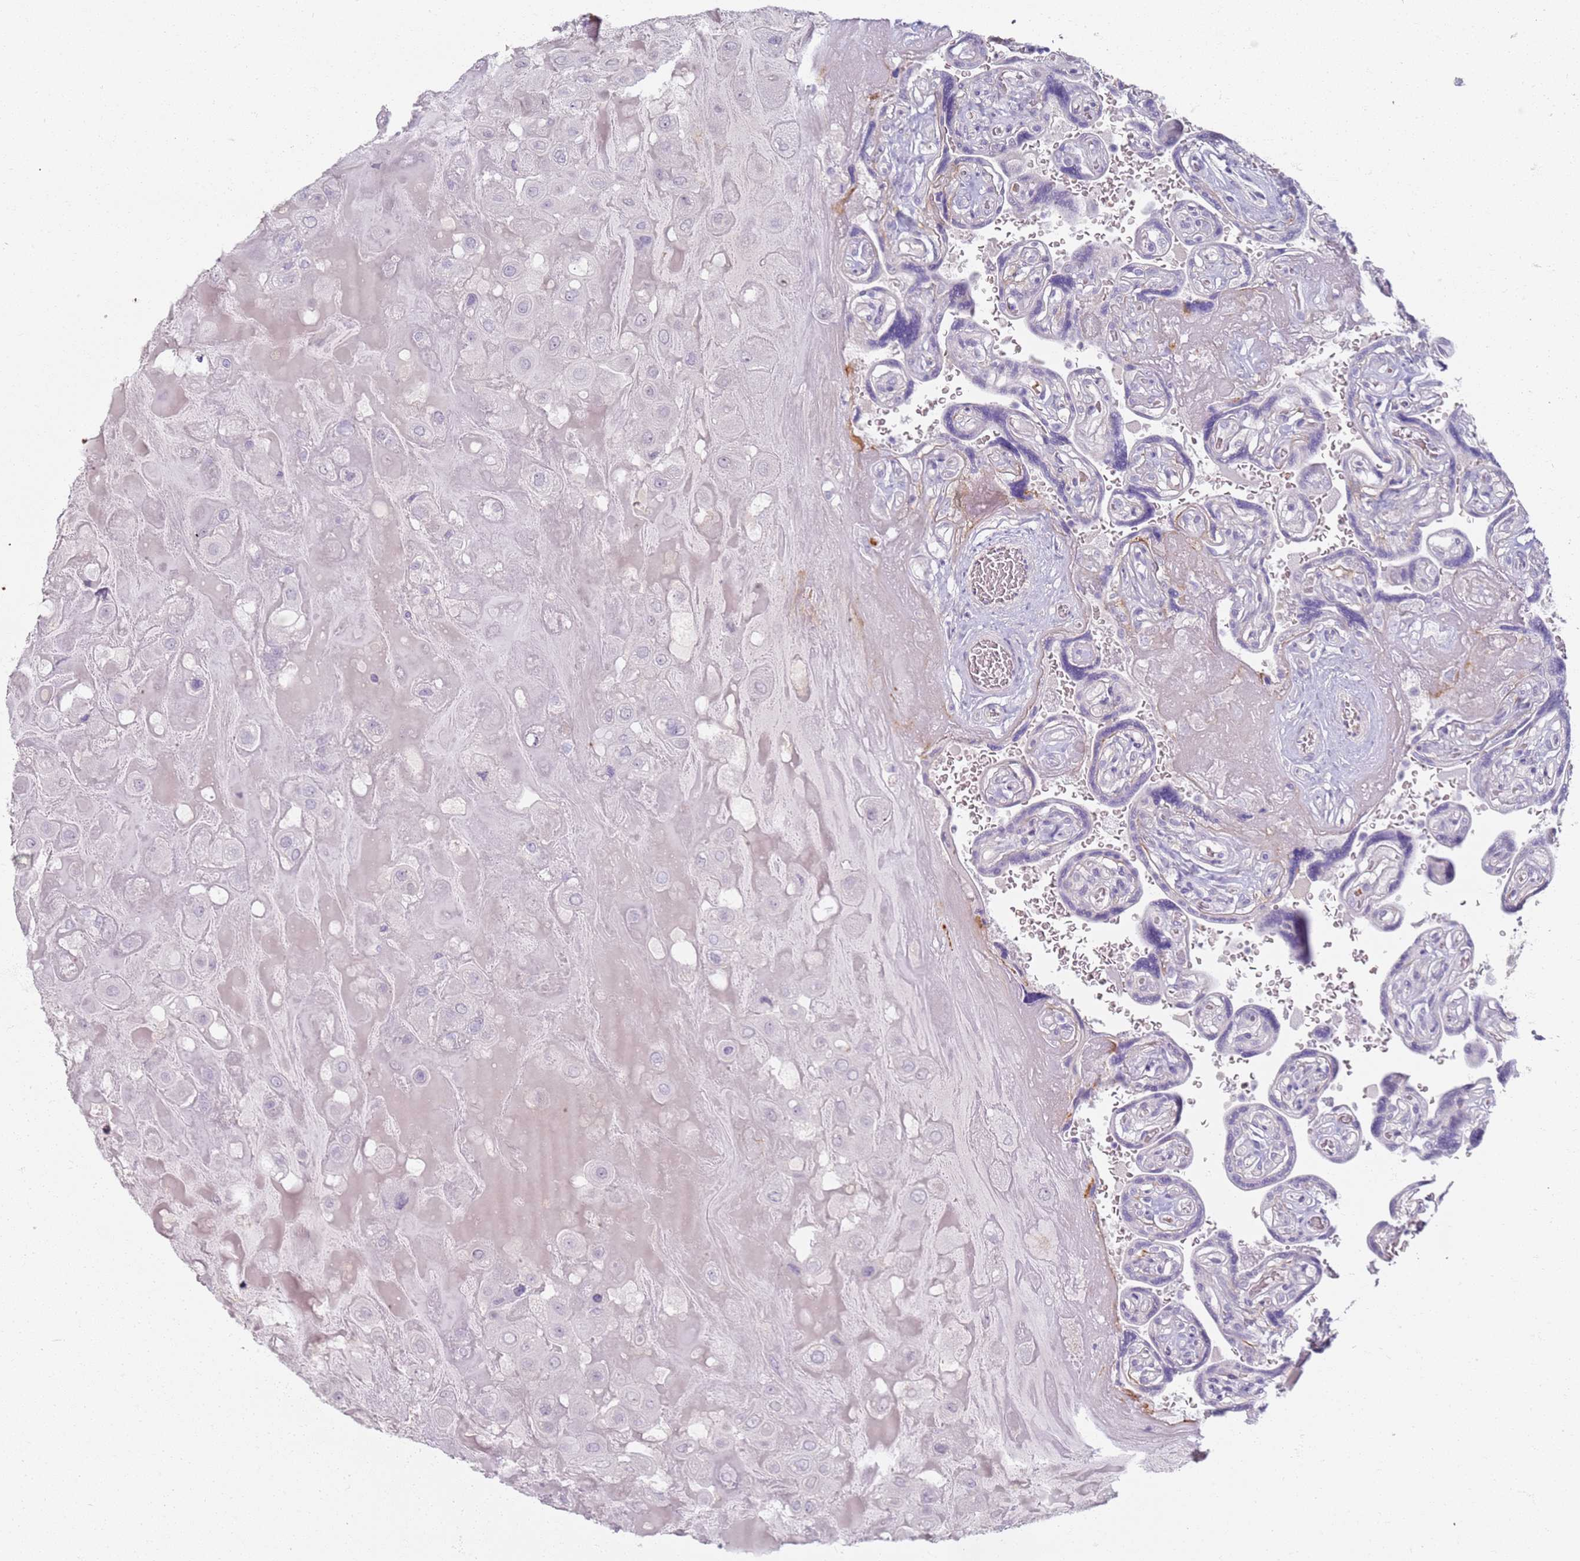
{"staining": {"intensity": "negative", "quantity": "none", "location": "none"}, "tissue": "placenta", "cell_type": "Decidual cells", "image_type": "normal", "snomed": [{"axis": "morphology", "description": "Normal tissue, NOS"}, {"axis": "topography", "description": "Placenta"}], "caption": "Immunohistochemistry (IHC) micrograph of normal human placenta stained for a protein (brown), which shows no positivity in decidual cells. (Stains: DAB IHC with hematoxylin counter stain, Microscopy: brightfield microscopy at high magnification).", "gene": "CD40LG", "patient": {"sex": "female", "age": 32}}